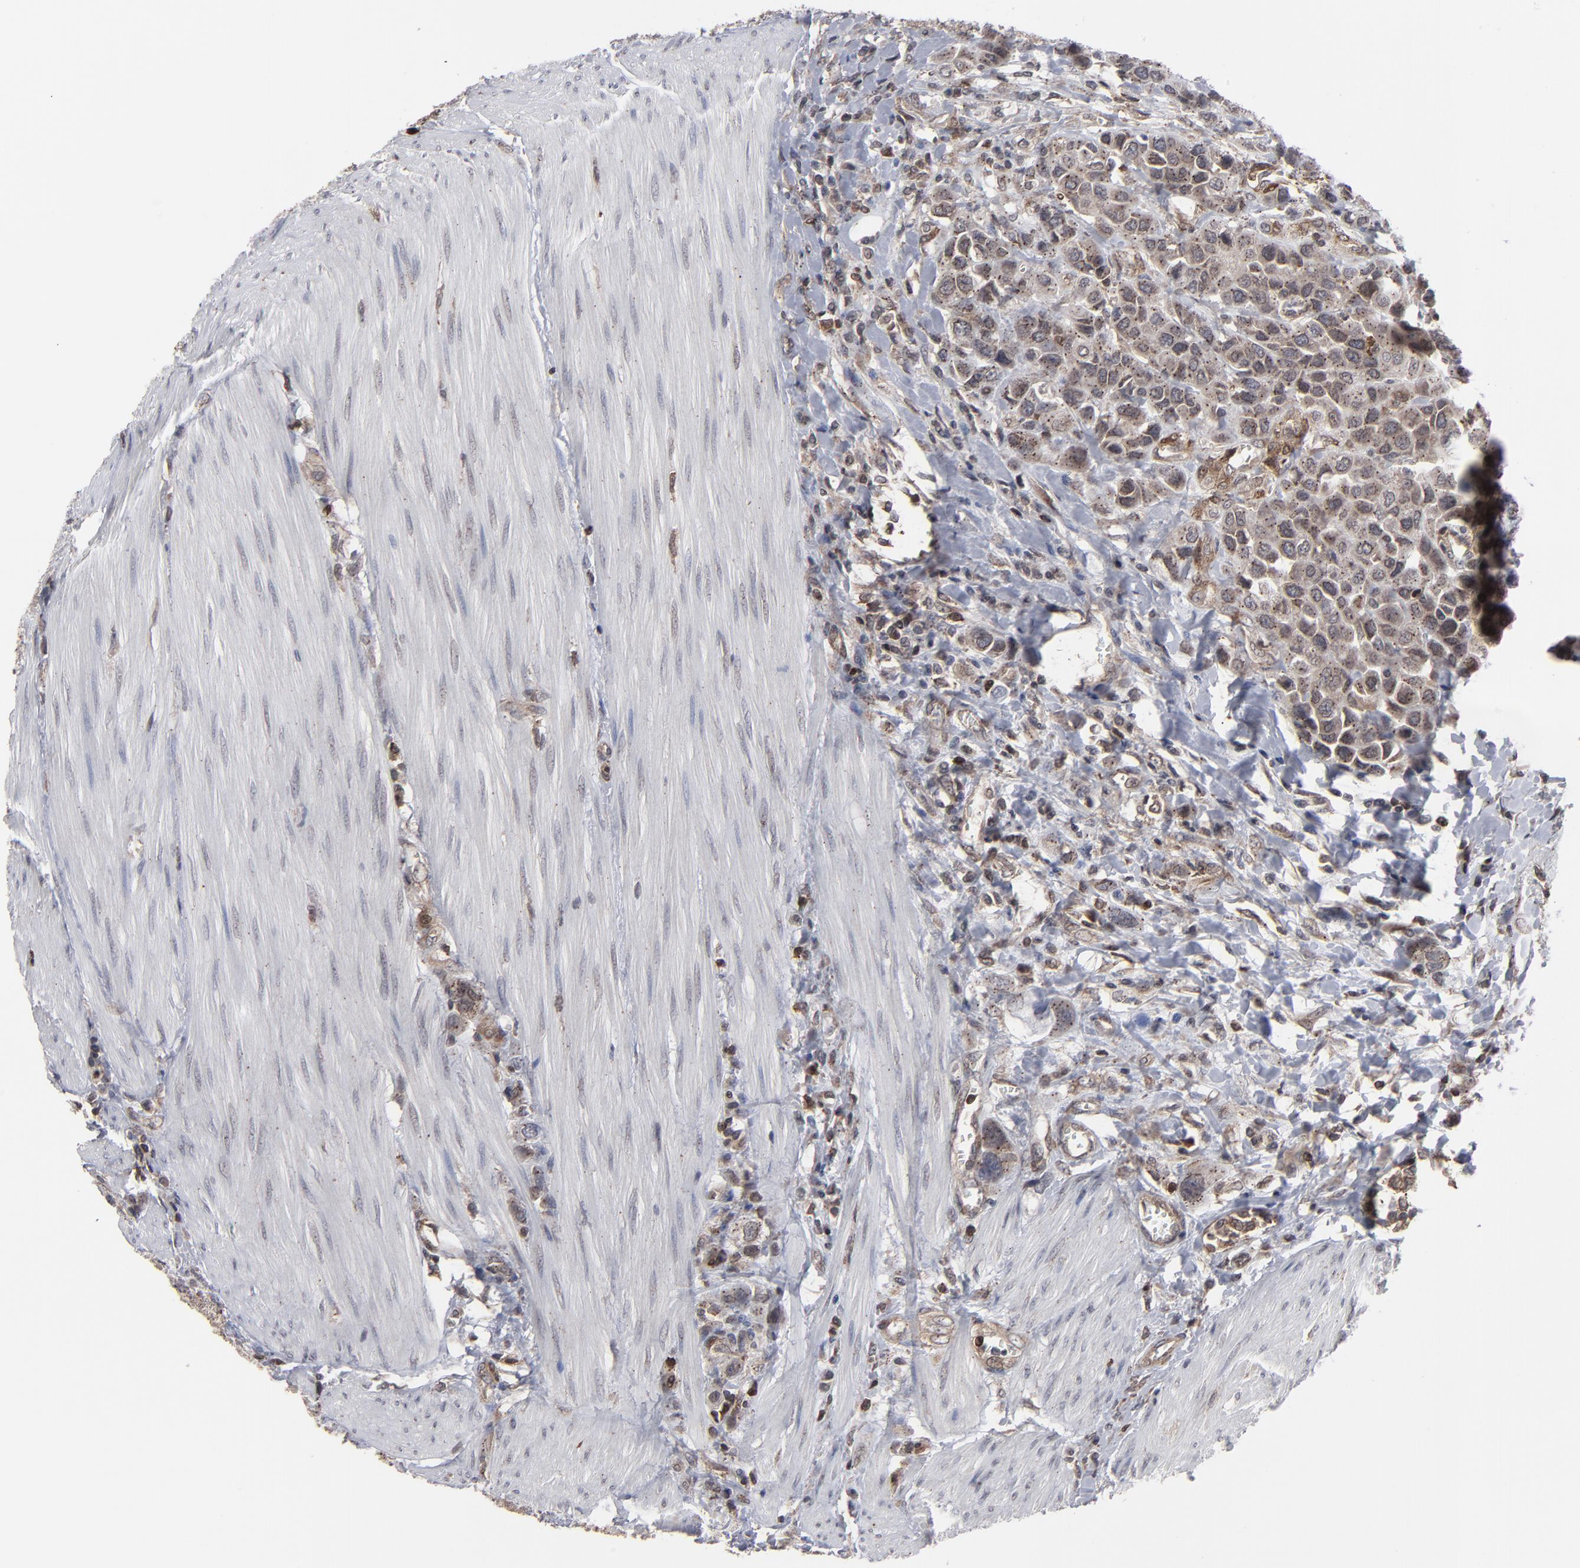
{"staining": {"intensity": "moderate", "quantity": ">75%", "location": "cytoplasmic/membranous"}, "tissue": "urothelial cancer", "cell_type": "Tumor cells", "image_type": "cancer", "snomed": [{"axis": "morphology", "description": "Urothelial carcinoma, High grade"}, {"axis": "topography", "description": "Urinary bladder"}], "caption": "IHC histopathology image of urothelial cancer stained for a protein (brown), which shows medium levels of moderate cytoplasmic/membranous staining in about >75% of tumor cells.", "gene": "KIAA2026", "patient": {"sex": "male", "age": 50}}